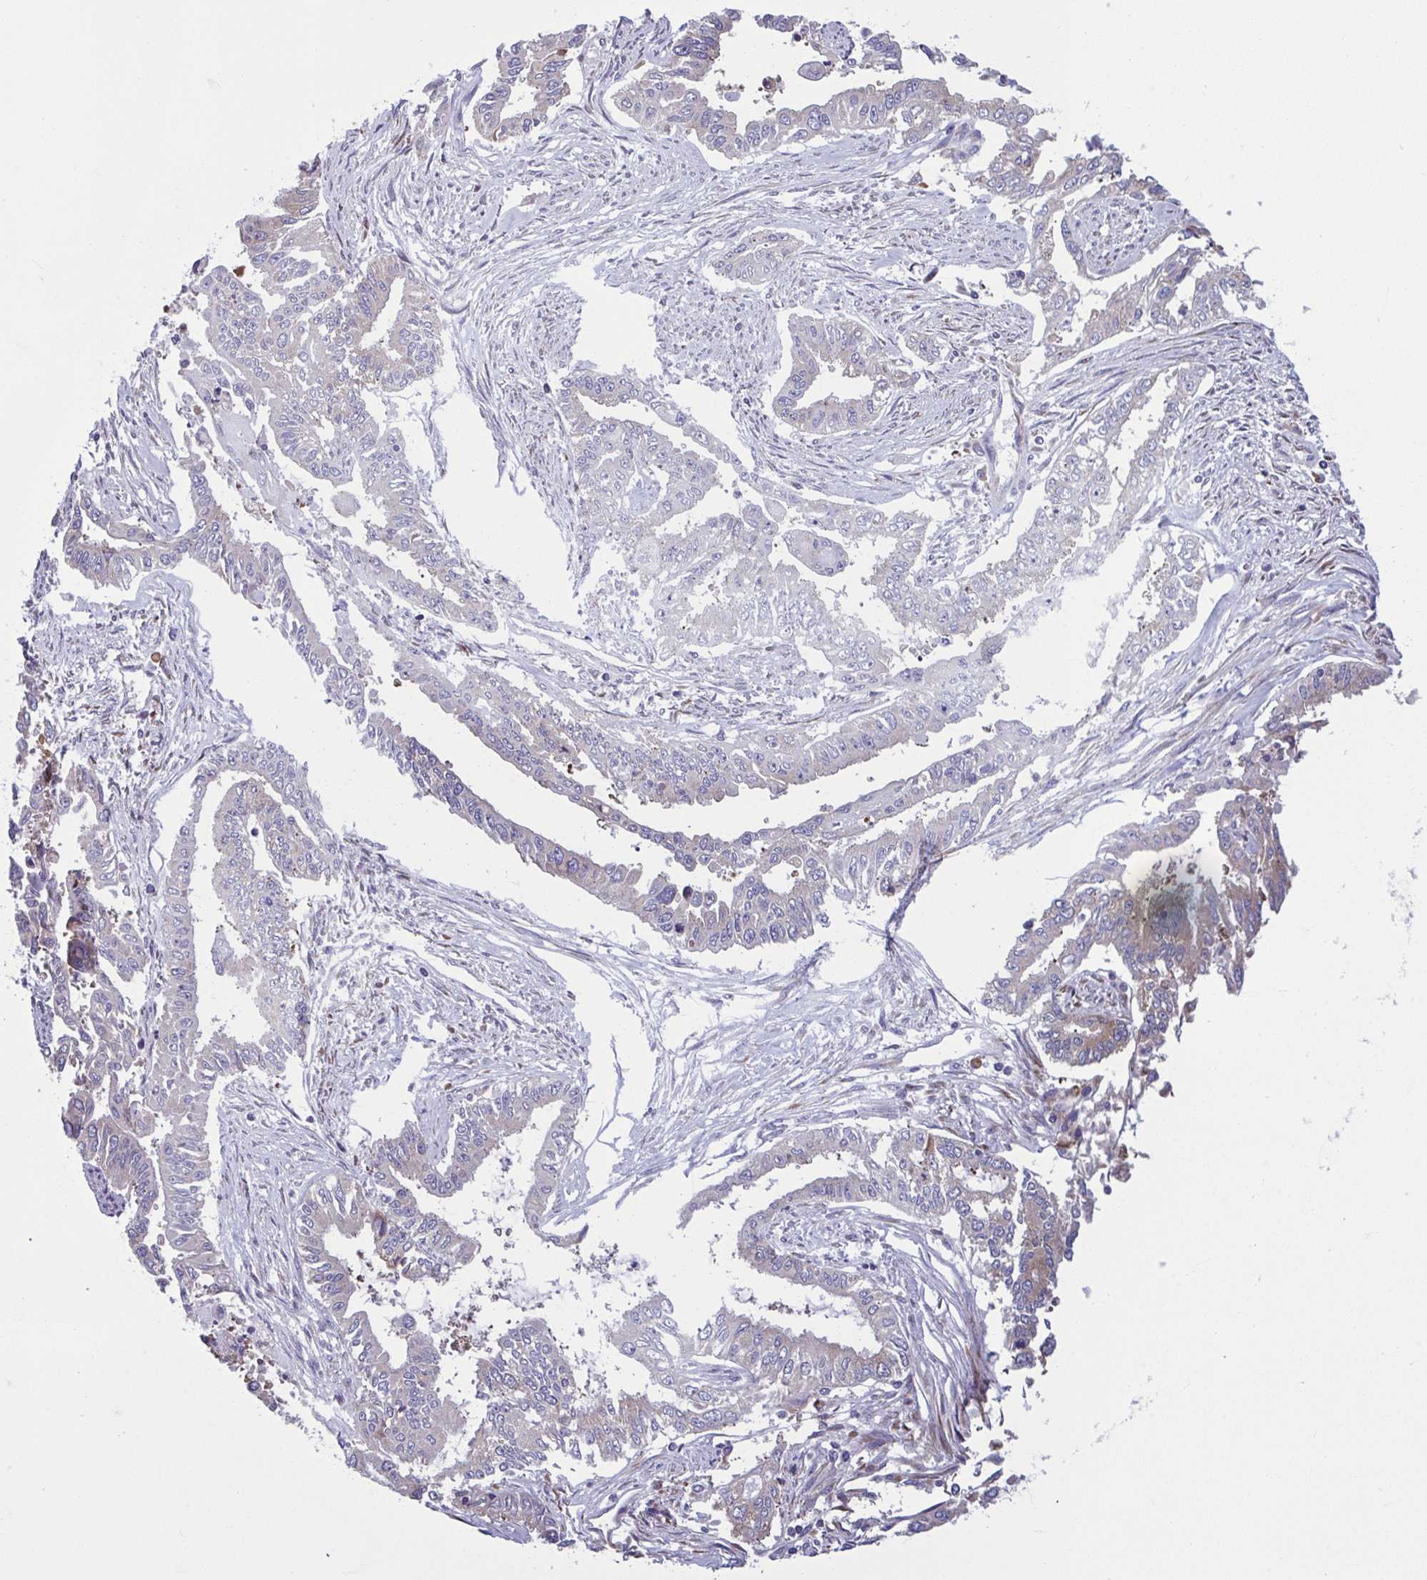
{"staining": {"intensity": "weak", "quantity": "<25%", "location": "cytoplasmic/membranous"}, "tissue": "endometrial cancer", "cell_type": "Tumor cells", "image_type": "cancer", "snomed": [{"axis": "morphology", "description": "Adenocarcinoma, NOS"}, {"axis": "topography", "description": "Uterus"}], "caption": "Immunohistochemistry of adenocarcinoma (endometrial) exhibits no staining in tumor cells. The staining is performed using DAB (3,3'-diaminobenzidine) brown chromogen with nuclei counter-stained in using hematoxylin.", "gene": "RPS16", "patient": {"sex": "female", "age": 59}}